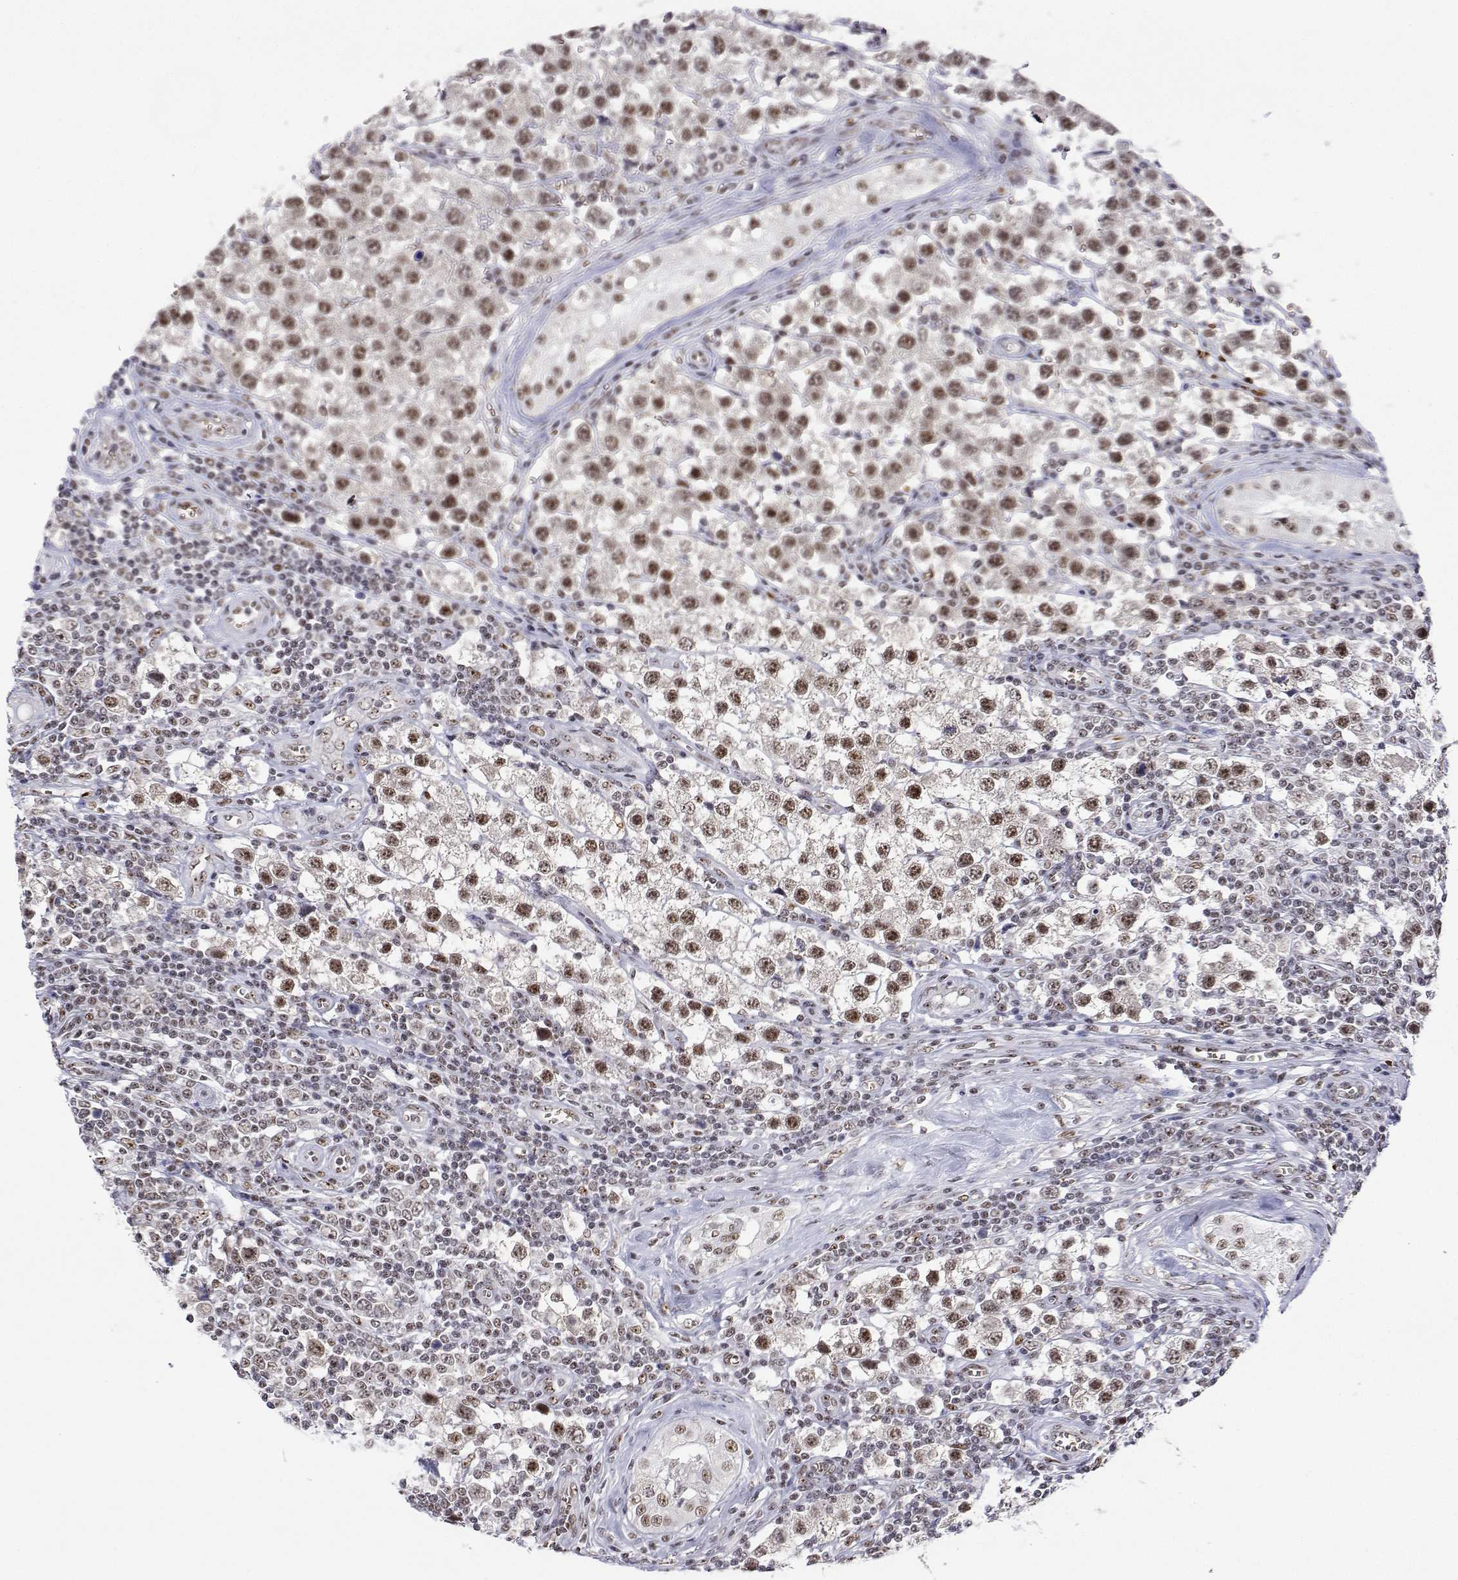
{"staining": {"intensity": "moderate", "quantity": ">75%", "location": "nuclear"}, "tissue": "testis cancer", "cell_type": "Tumor cells", "image_type": "cancer", "snomed": [{"axis": "morphology", "description": "Seminoma, NOS"}, {"axis": "topography", "description": "Testis"}], "caption": "High-magnification brightfield microscopy of seminoma (testis) stained with DAB (brown) and counterstained with hematoxylin (blue). tumor cells exhibit moderate nuclear expression is seen in about>75% of cells. The staining is performed using DAB brown chromogen to label protein expression. The nuclei are counter-stained blue using hematoxylin.", "gene": "ADAR", "patient": {"sex": "male", "age": 34}}